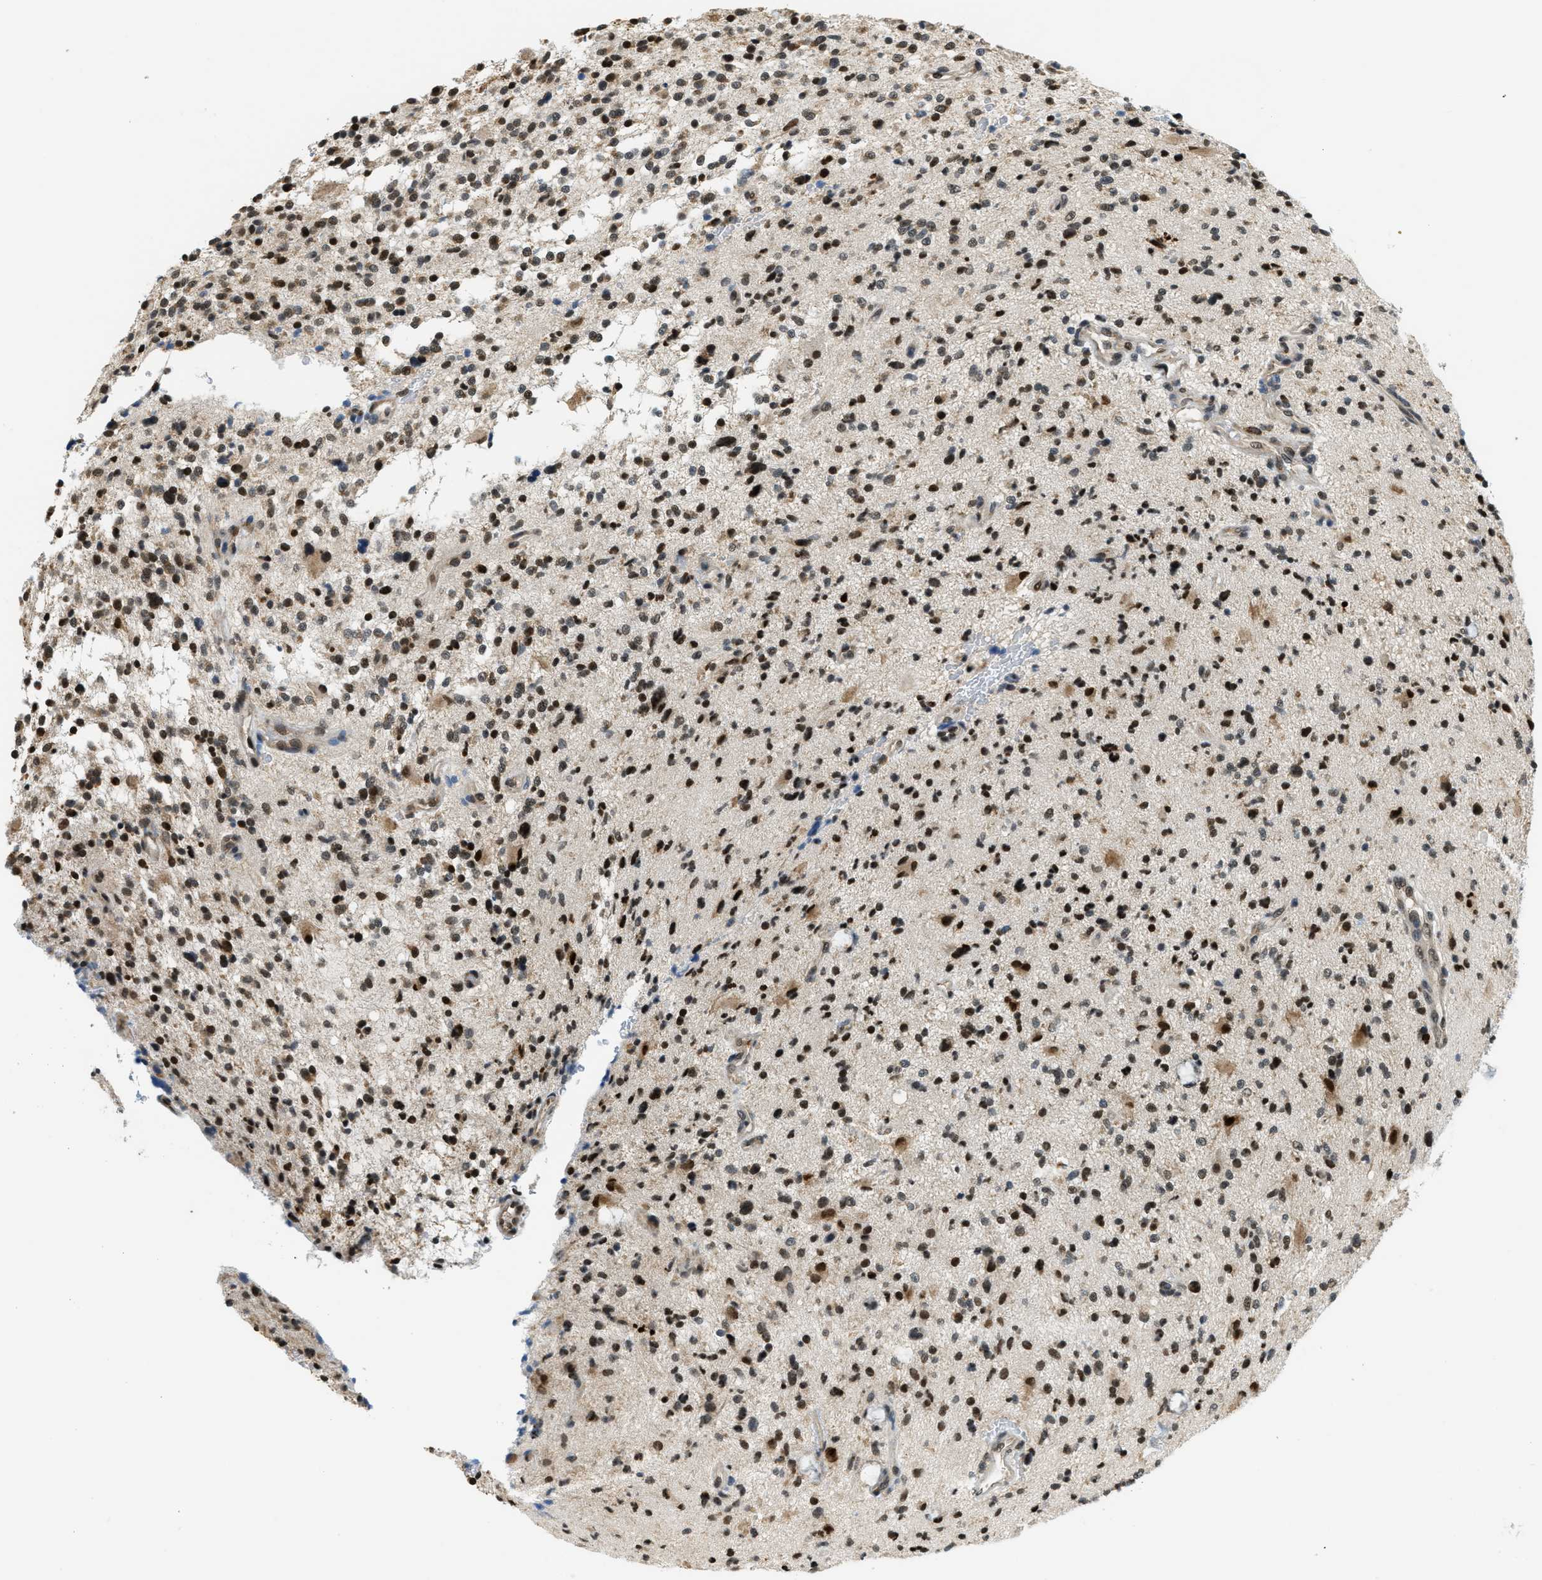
{"staining": {"intensity": "strong", "quantity": "25%-75%", "location": "nuclear"}, "tissue": "glioma", "cell_type": "Tumor cells", "image_type": "cancer", "snomed": [{"axis": "morphology", "description": "Glioma, malignant, High grade"}, {"axis": "topography", "description": "Brain"}], "caption": "Immunohistochemical staining of human glioma demonstrates strong nuclear protein positivity in approximately 25%-75% of tumor cells.", "gene": "RAB11FIP1", "patient": {"sex": "male", "age": 48}}